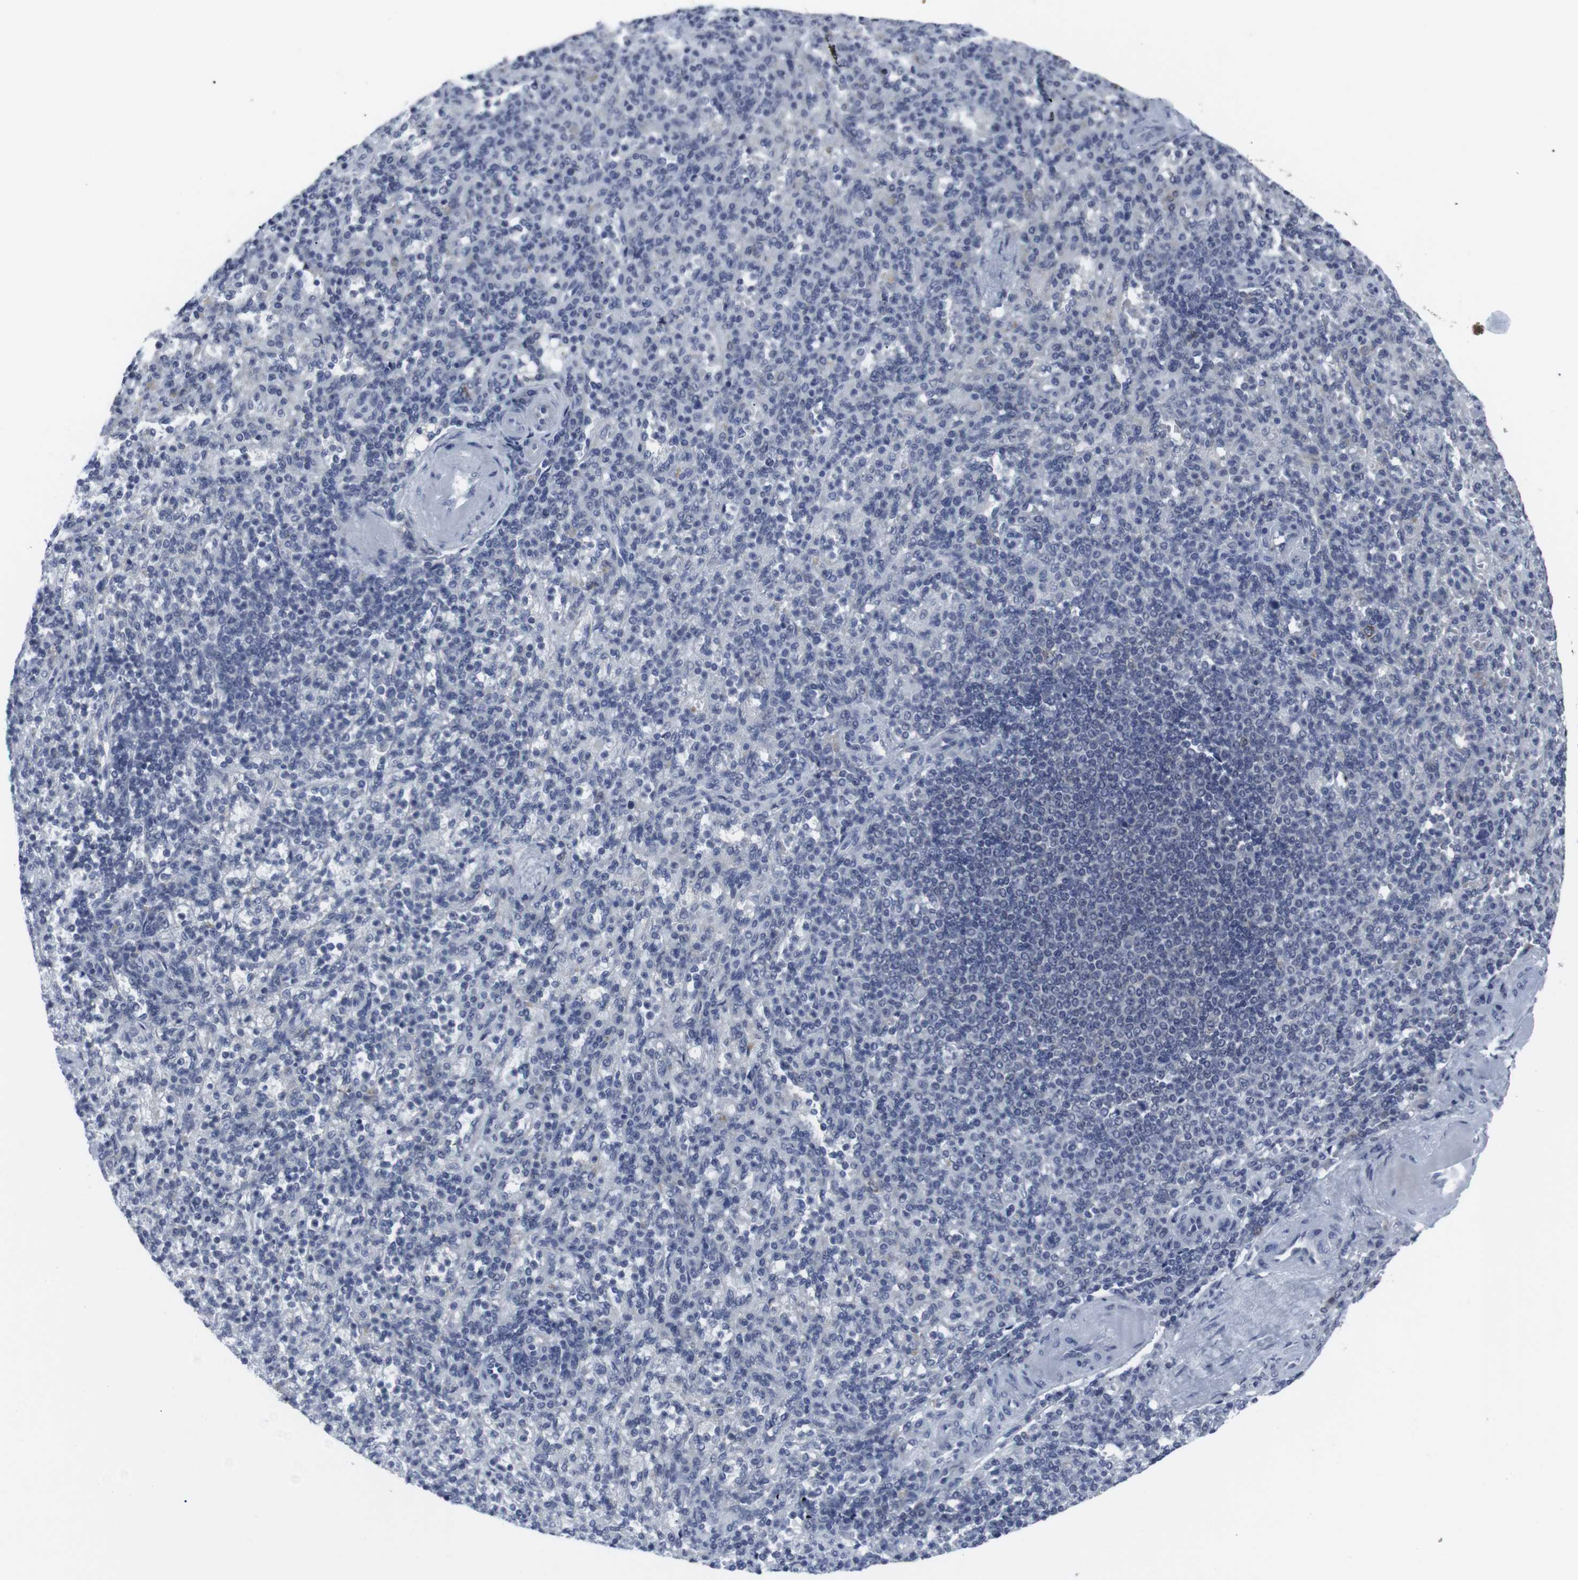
{"staining": {"intensity": "negative", "quantity": "none", "location": "none"}, "tissue": "spleen", "cell_type": "Cells in red pulp", "image_type": "normal", "snomed": [{"axis": "morphology", "description": "Normal tissue, NOS"}, {"axis": "topography", "description": "Spleen"}], "caption": "Cells in red pulp show no significant protein positivity in unremarkable spleen.", "gene": "GEMIN2", "patient": {"sex": "female", "age": 74}}